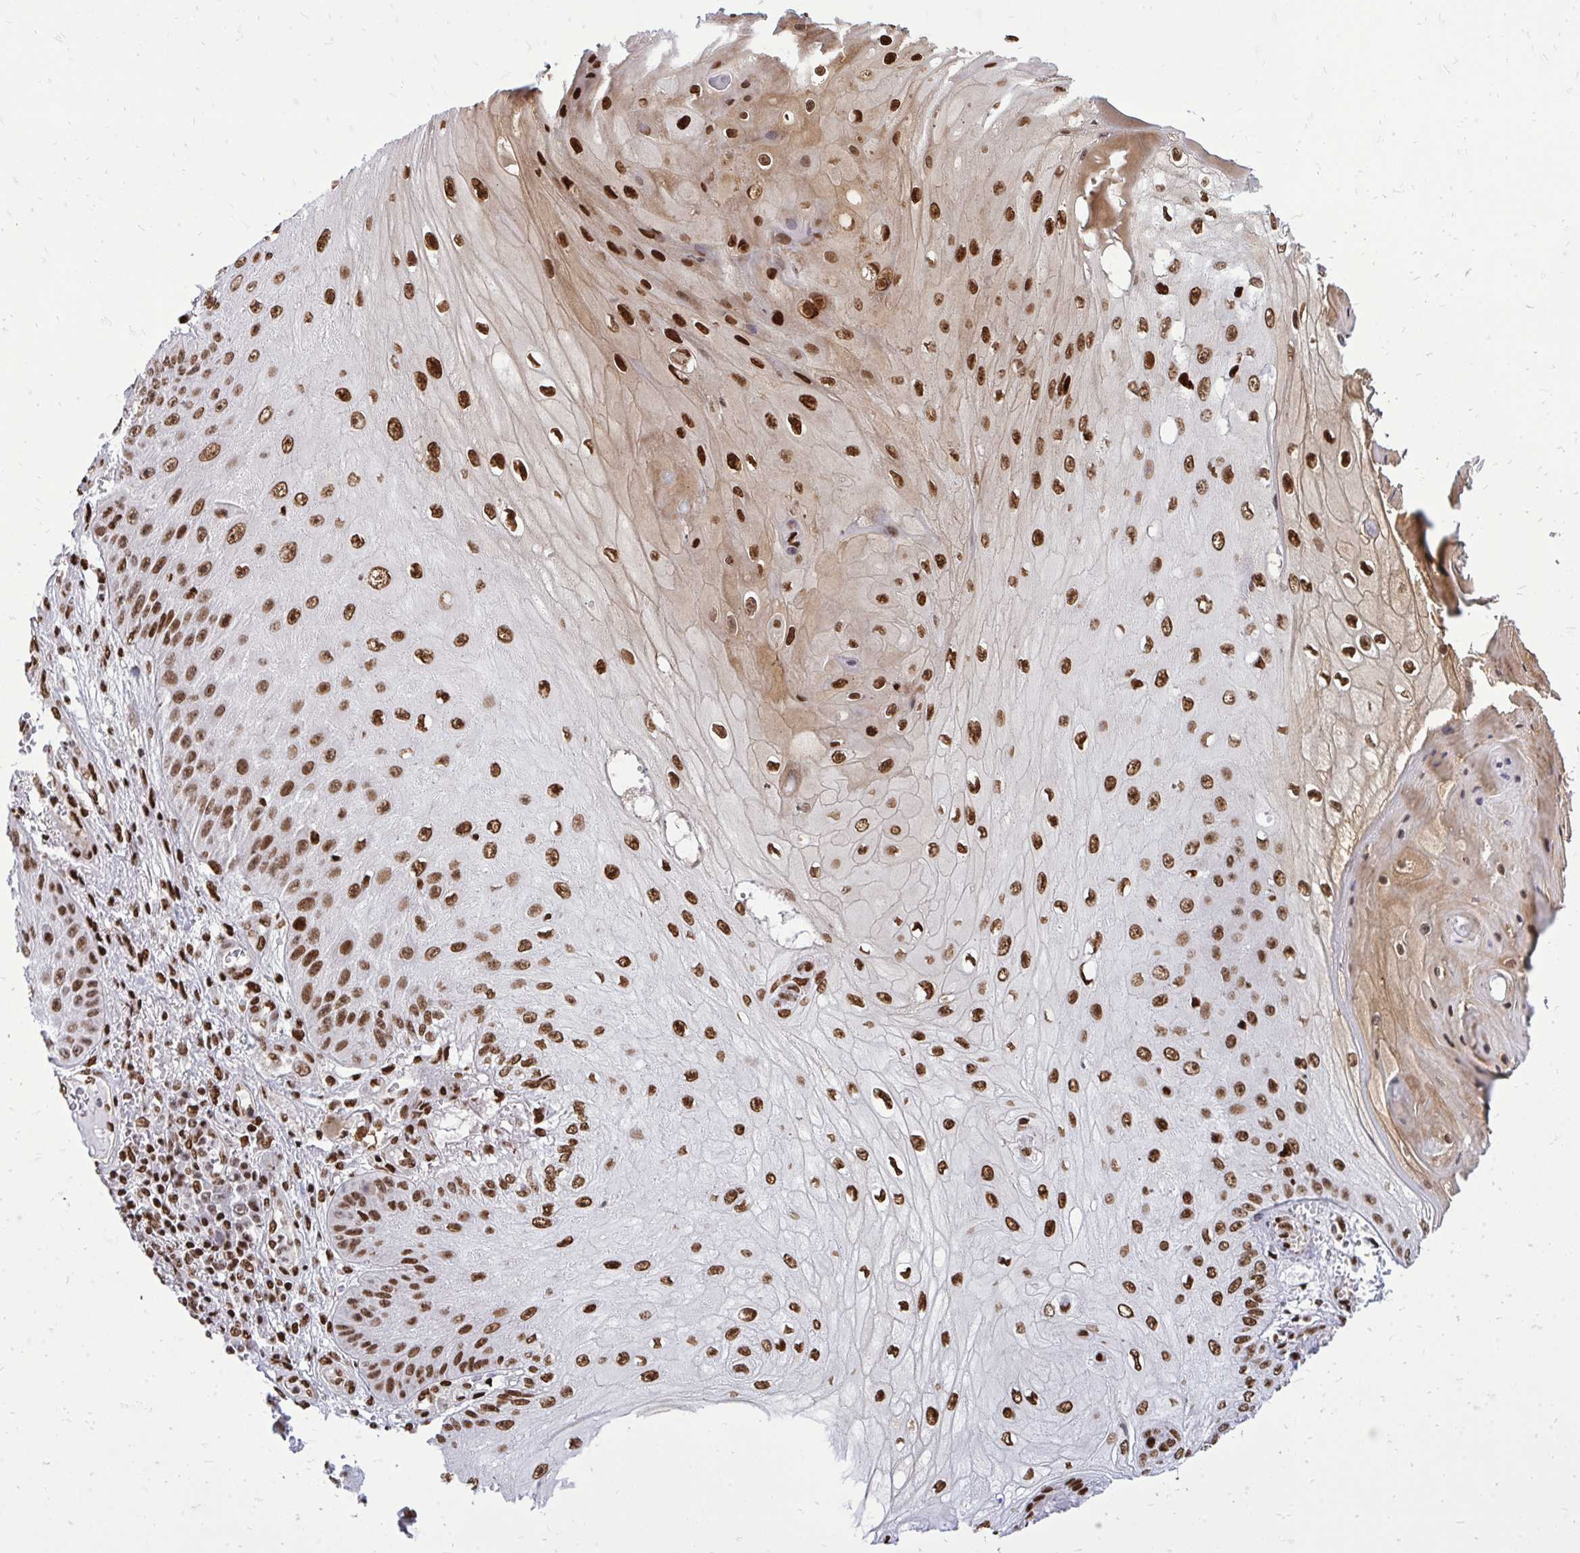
{"staining": {"intensity": "strong", "quantity": ">75%", "location": "cytoplasmic/membranous,nuclear"}, "tissue": "skin cancer", "cell_type": "Tumor cells", "image_type": "cancer", "snomed": [{"axis": "morphology", "description": "Squamous cell carcinoma, NOS"}, {"axis": "topography", "description": "Skin"}], "caption": "Tumor cells exhibit high levels of strong cytoplasmic/membranous and nuclear positivity in approximately >75% of cells in human squamous cell carcinoma (skin).", "gene": "TBL1Y", "patient": {"sex": "male", "age": 70}}